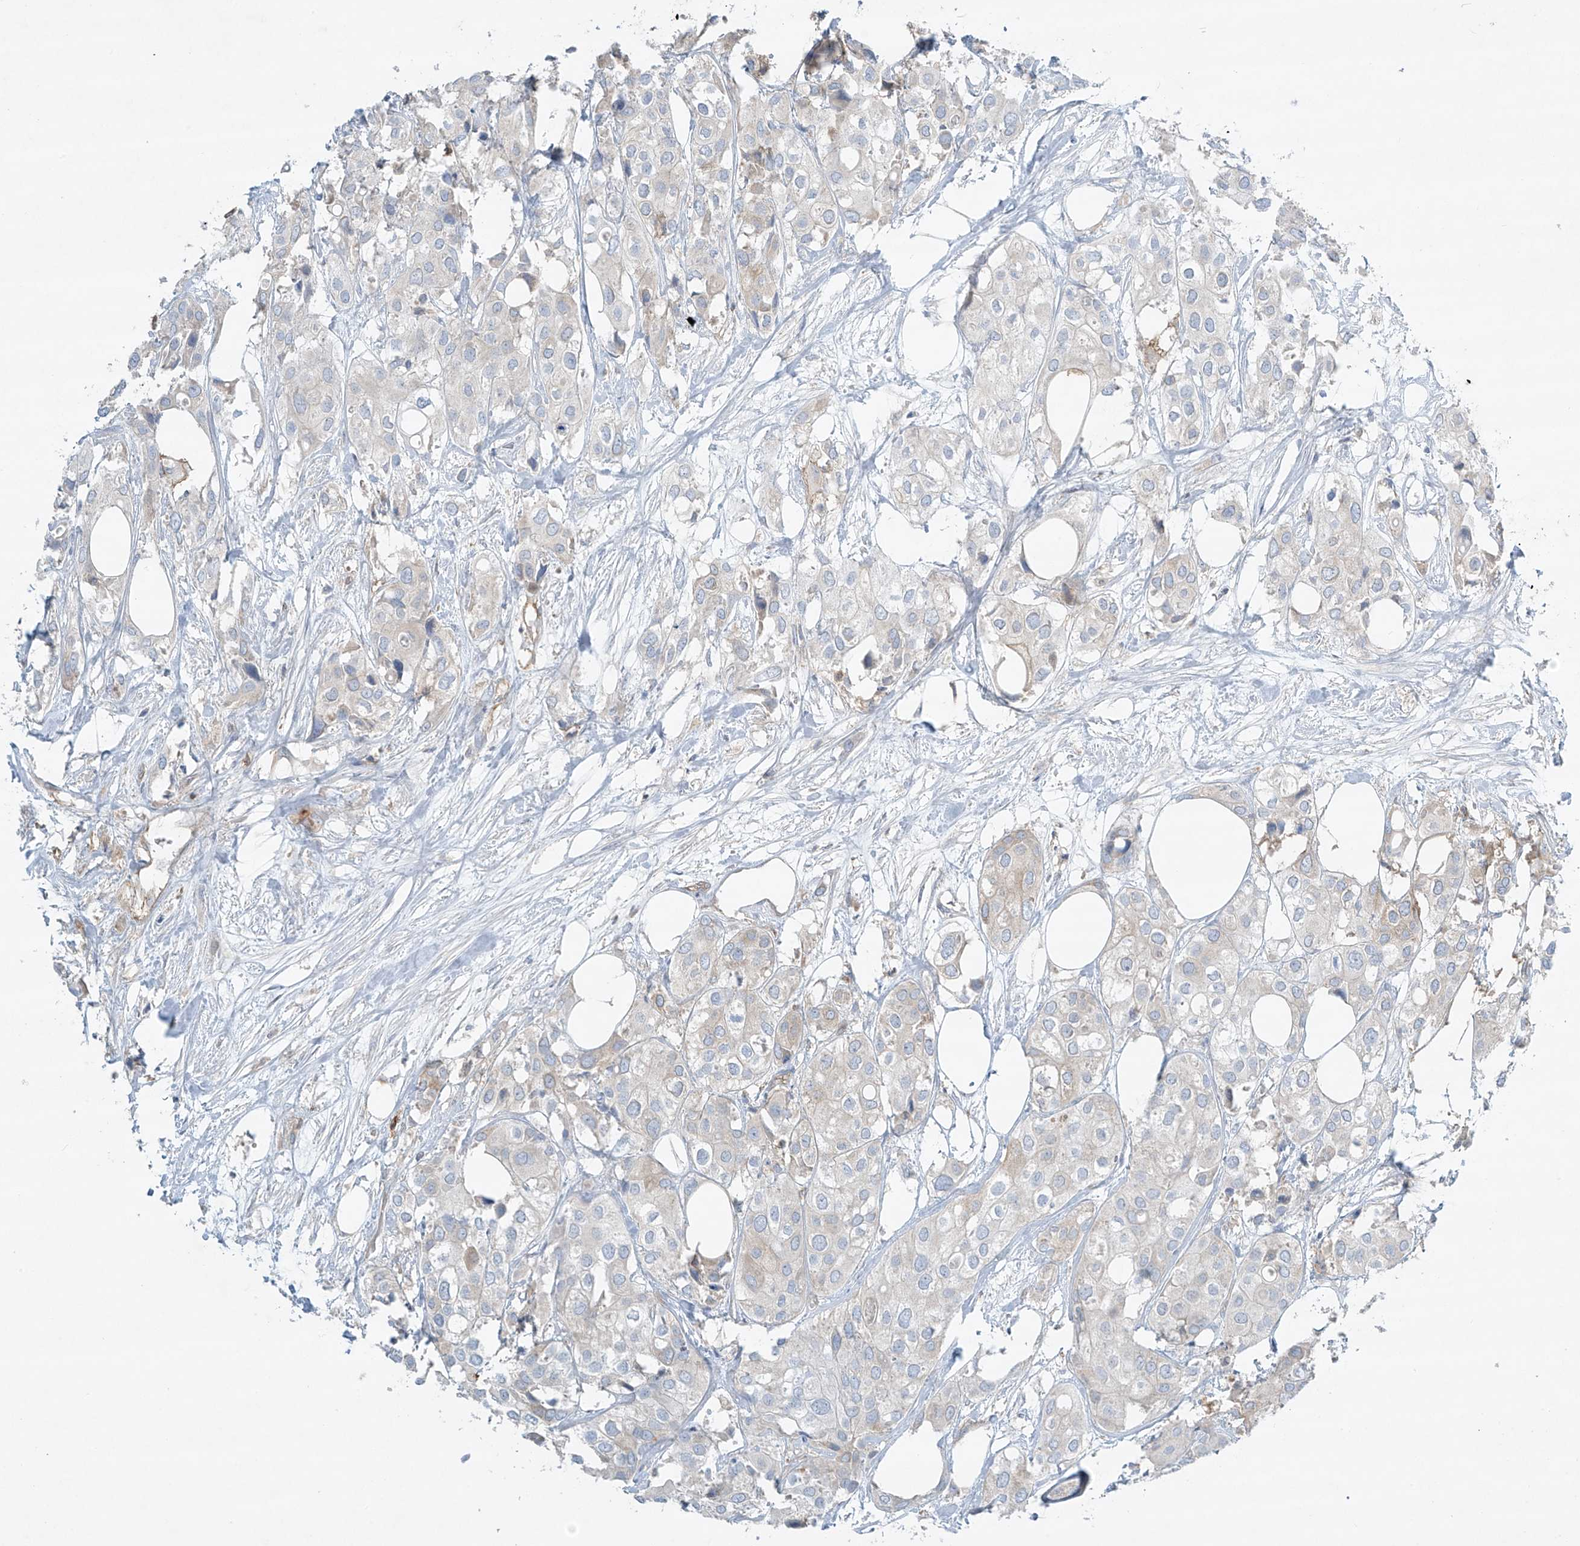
{"staining": {"intensity": "negative", "quantity": "none", "location": "none"}, "tissue": "urothelial cancer", "cell_type": "Tumor cells", "image_type": "cancer", "snomed": [{"axis": "morphology", "description": "Urothelial carcinoma, High grade"}, {"axis": "topography", "description": "Urinary bladder"}], "caption": "Protein analysis of urothelial cancer shows no significant positivity in tumor cells. (DAB immunohistochemistry, high magnification).", "gene": "HLA-E", "patient": {"sex": "male", "age": 64}}